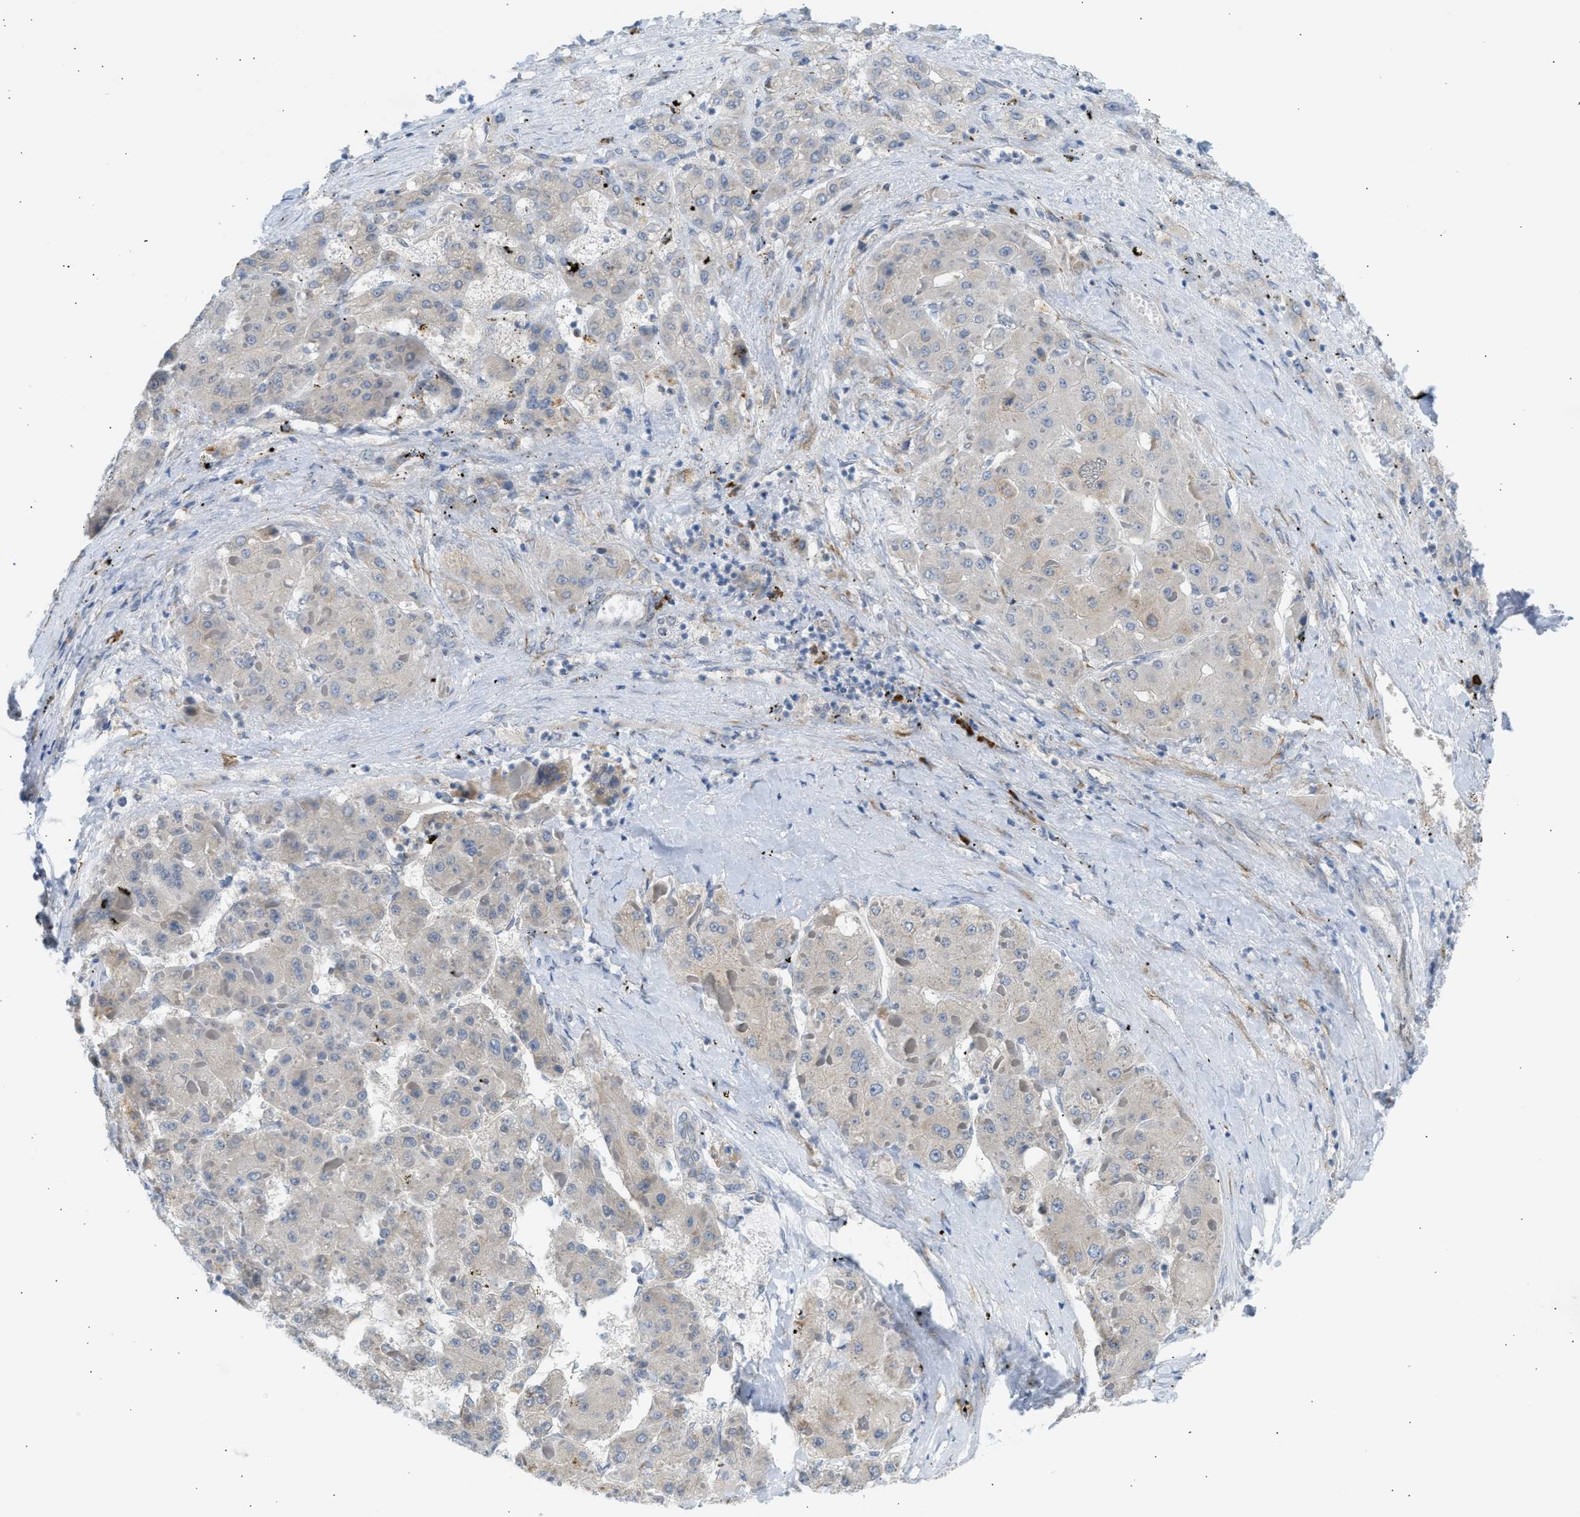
{"staining": {"intensity": "weak", "quantity": "<25%", "location": "cytoplasmic/membranous"}, "tissue": "liver cancer", "cell_type": "Tumor cells", "image_type": "cancer", "snomed": [{"axis": "morphology", "description": "Carcinoma, Hepatocellular, NOS"}, {"axis": "topography", "description": "Liver"}], "caption": "An image of liver cancer stained for a protein exhibits no brown staining in tumor cells.", "gene": "KCNC2", "patient": {"sex": "female", "age": 73}}